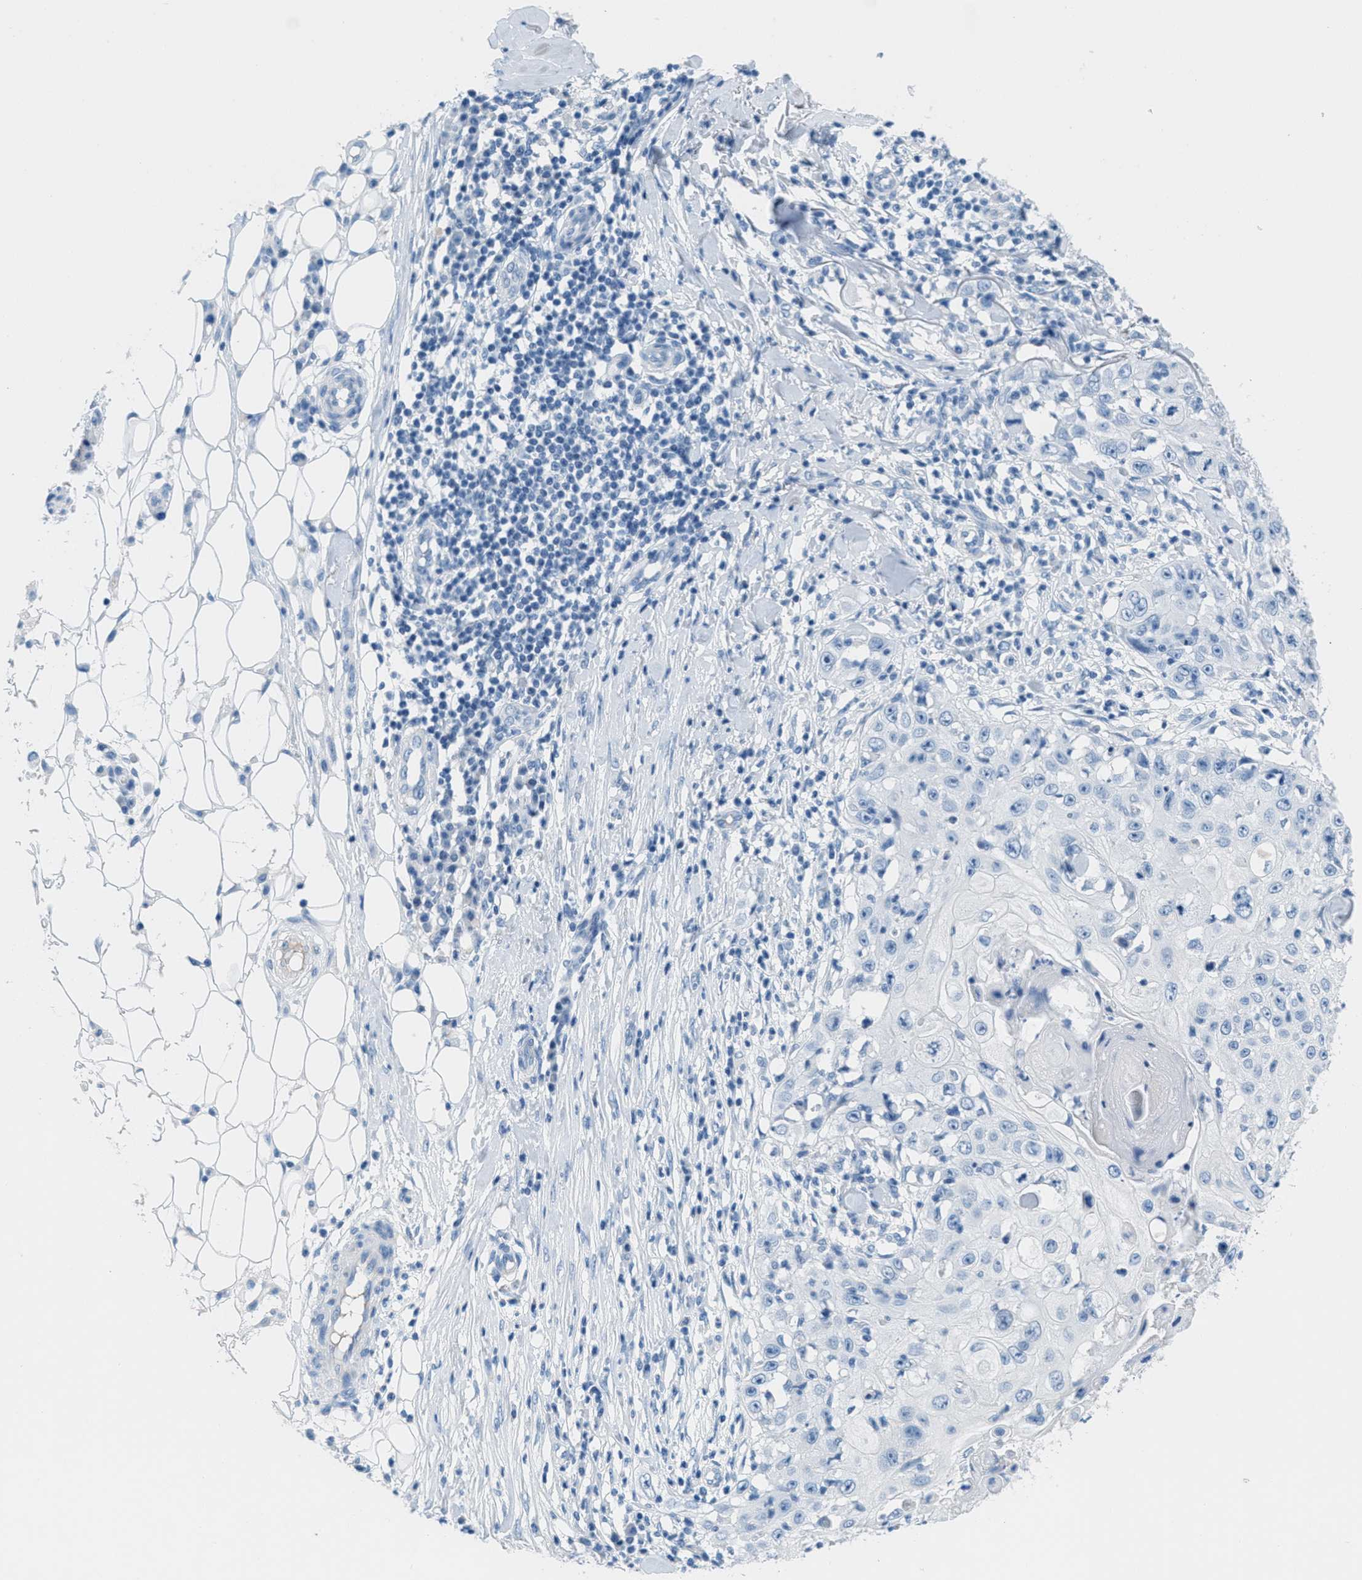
{"staining": {"intensity": "negative", "quantity": "none", "location": "none"}, "tissue": "skin cancer", "cell_type": "Tumor cells", "image_type": "cancer", "snomed": [{"axis": "morphology", "description": "Squamous cell carcinoma, NOS"}, {"axis": "topography", "description": "Skin"}], "caption": "Tumor cells show no significant protein positivity in squamous cell carcinoma (skin).", "gene": "MGARP", "patient": {"sex": "male", "age": 86}}